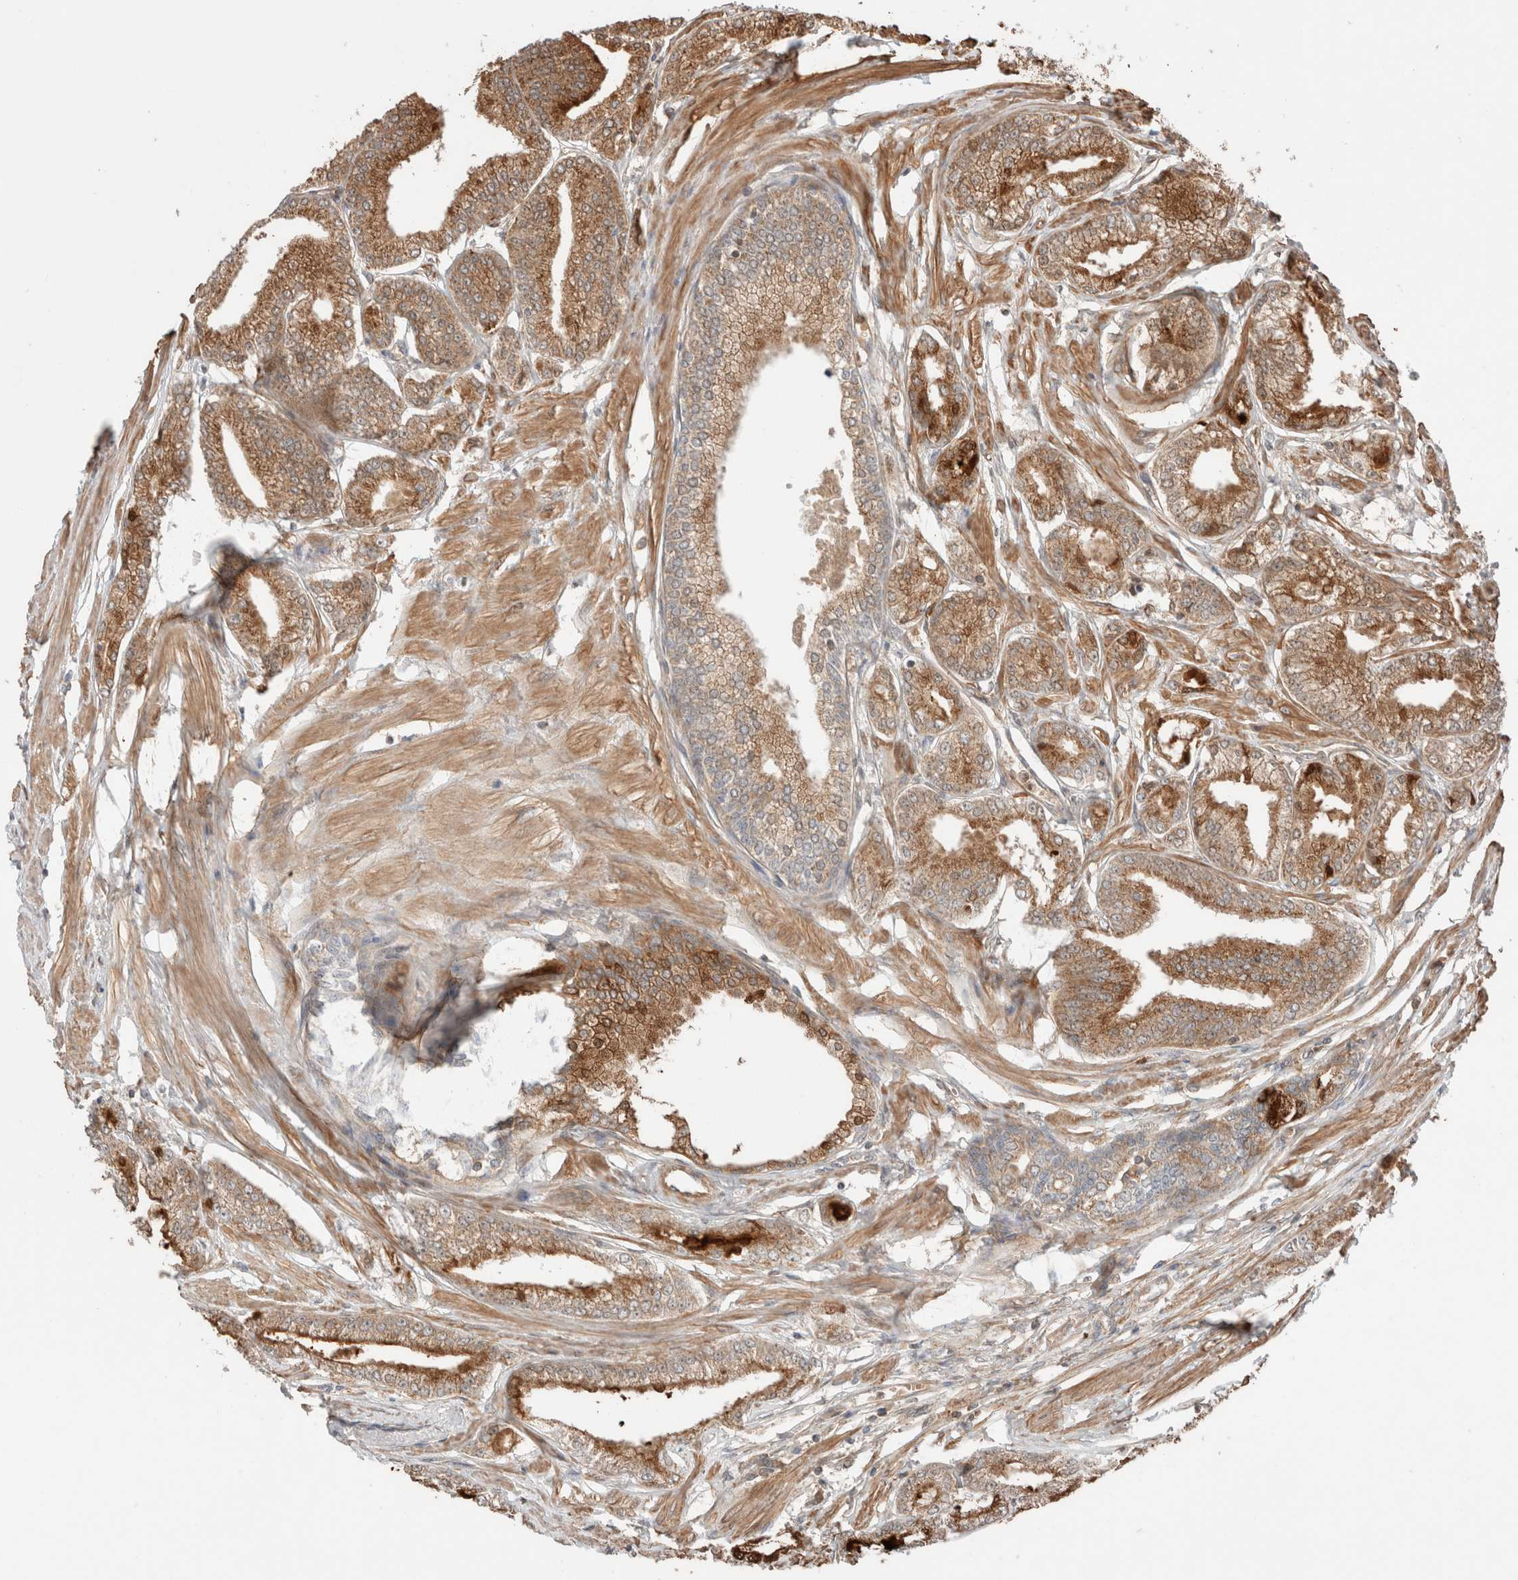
{"staining": {"intensity": "moderate", "quantity": ">75%", "location": "cytoplasmic/membranous"}, "tissue": "prostate cancer", "cell_type": "Tumor cells", "image_type": "cancer", "snomed": [{"axis": "morphology", "description": "Adenocarcinoma, Low grade"}, {"axis": "topography", "description": "Prostate"}], "caption": "Prostate cancer was stained to show a protein in brown. There is medium levels of moderate cytoplasmic/membranous expression in approximately >75% of tumor cells.", "gene": "ZNF649", "patient": {"sex": "male", "age": 52}}